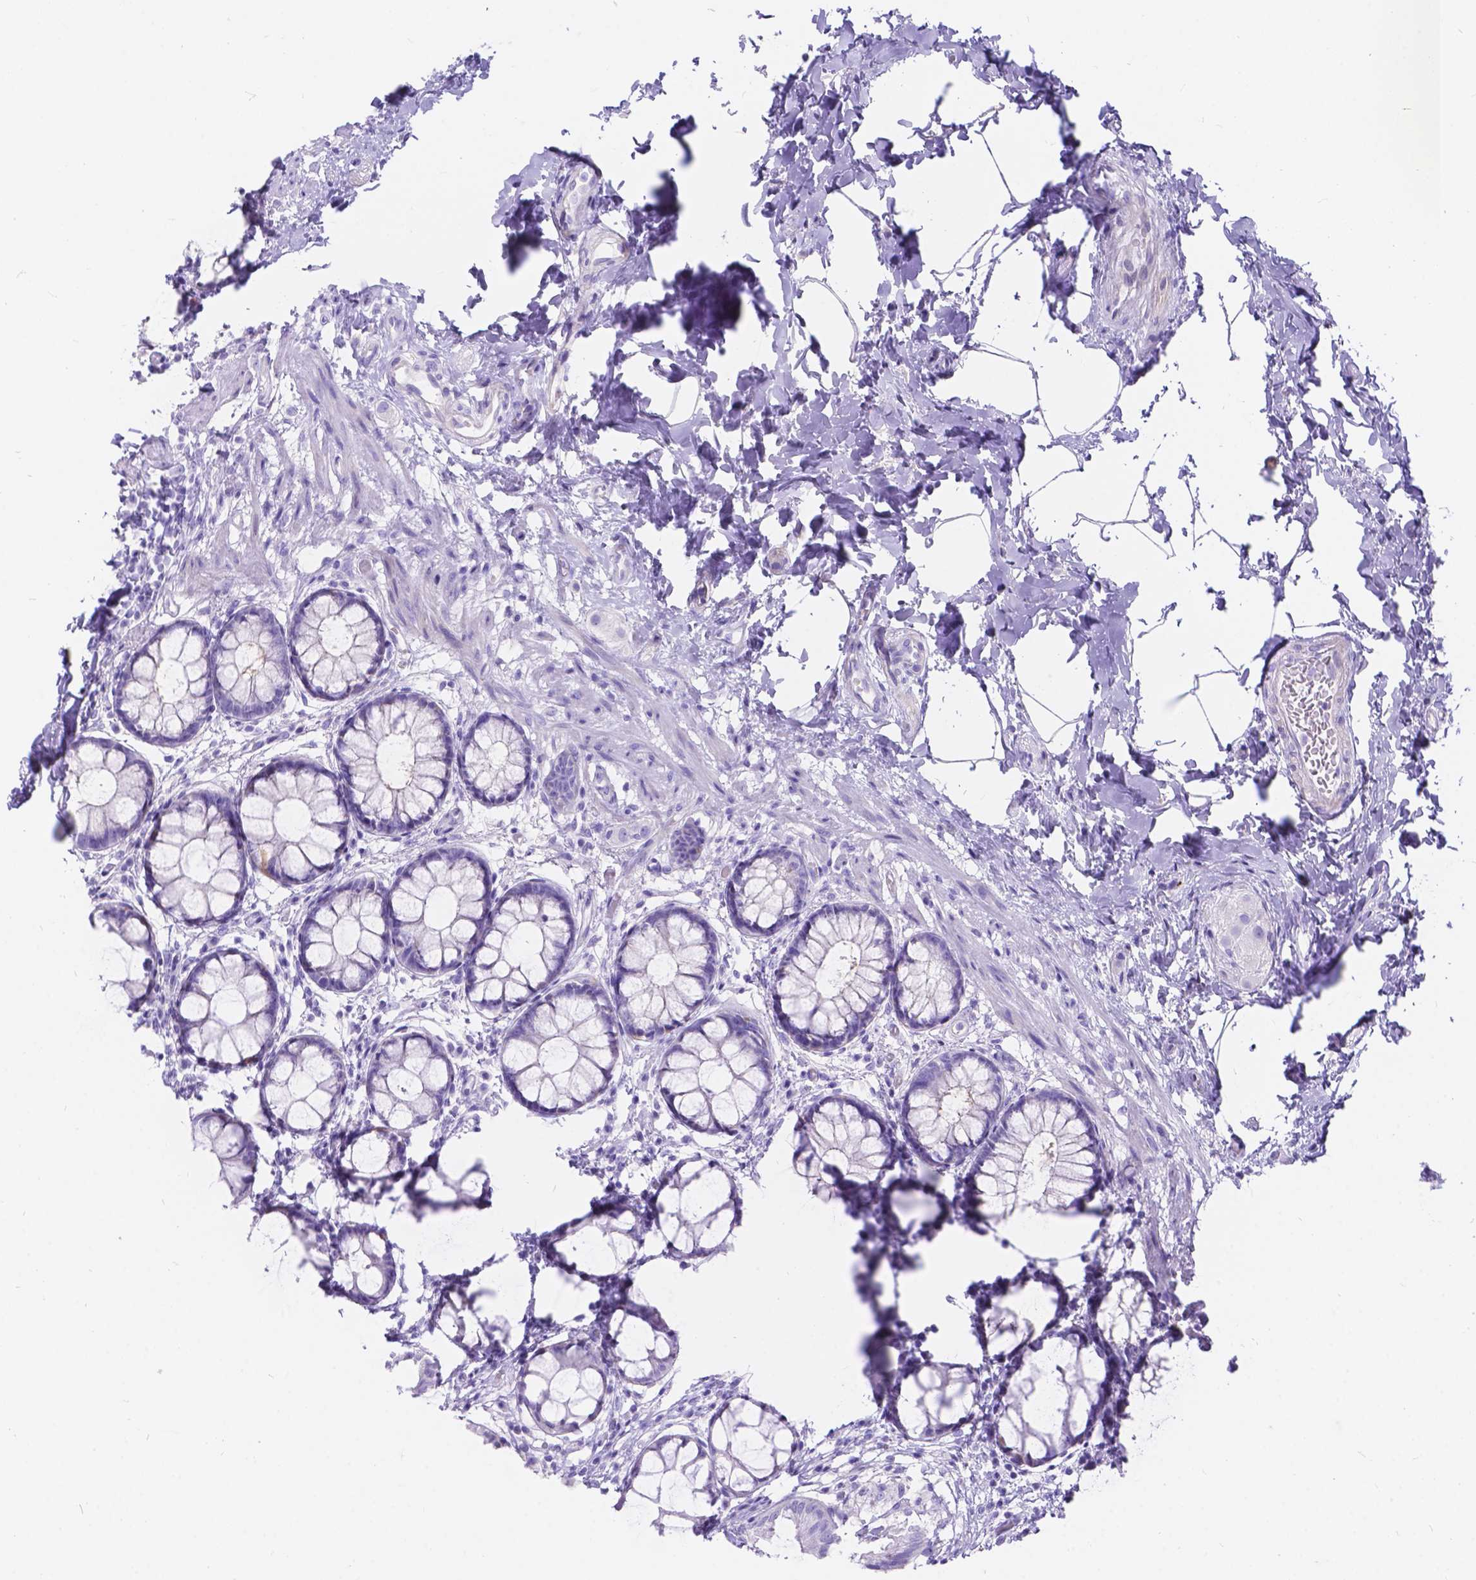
{"staining": {"intensity": "negative", "quantity": "none", "location": "none"}, "tissue": "rectum", "cell_type": "Glandular cells", "image_type": "normal", "snomed": [{"axis": "morphology", "description": "Normal tissue, NOS"}, {"axis": "topography", "description": "Rectum"}], "caption": "Immunohistochemistry (IHC) histopathology image of benign rectum: rectum stained with DAB demonstrates no significant protein staining in glandular cells. (Brightfield microscopy of DAB immunohistochemistry (IHC) at high magnification).", "gene": "KLHL10", "patient": {"sex": "female", "age": 62}}